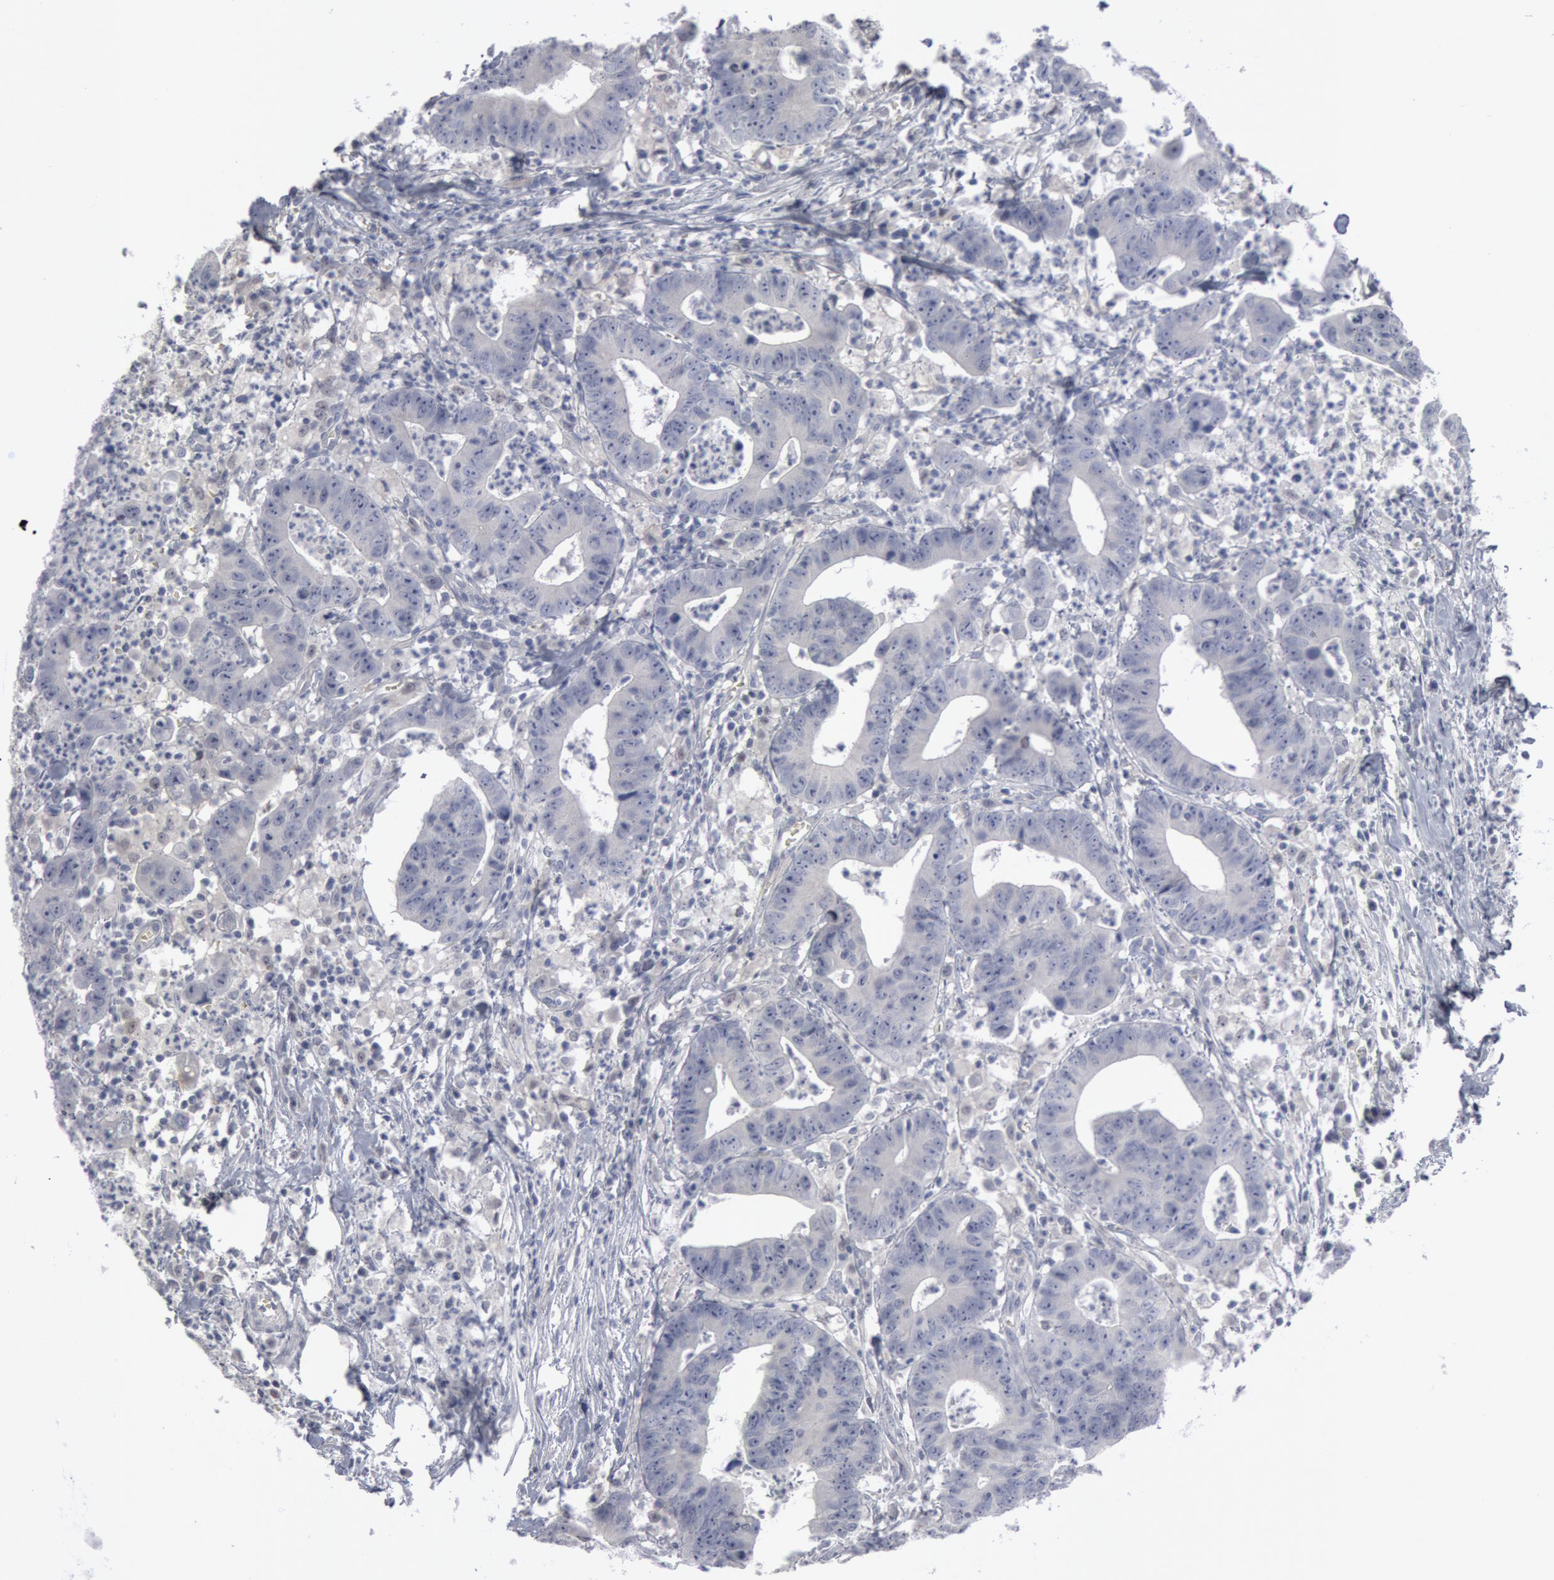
{"staining": {"intensity": "negative", "quantity": "none", "location": "none"}, "tissue": "colorectal cancer", "cell_type": "Tumor cells", "image_type": "cancer", "snomed": [{"axis": "morphology", "description": "Adenocarcinoma, NOS"}, {"axis": "topography", "description": "Colon"}], "caption": "Colorectal cancer was stained to show a protein in brown. There is no significant expression in tumor cells. (Immunohistochemistry (ihc), brightfield microscopy, high magnification).", "gene": "DMC1", "patient": {"sex": "male", "age": 55}}